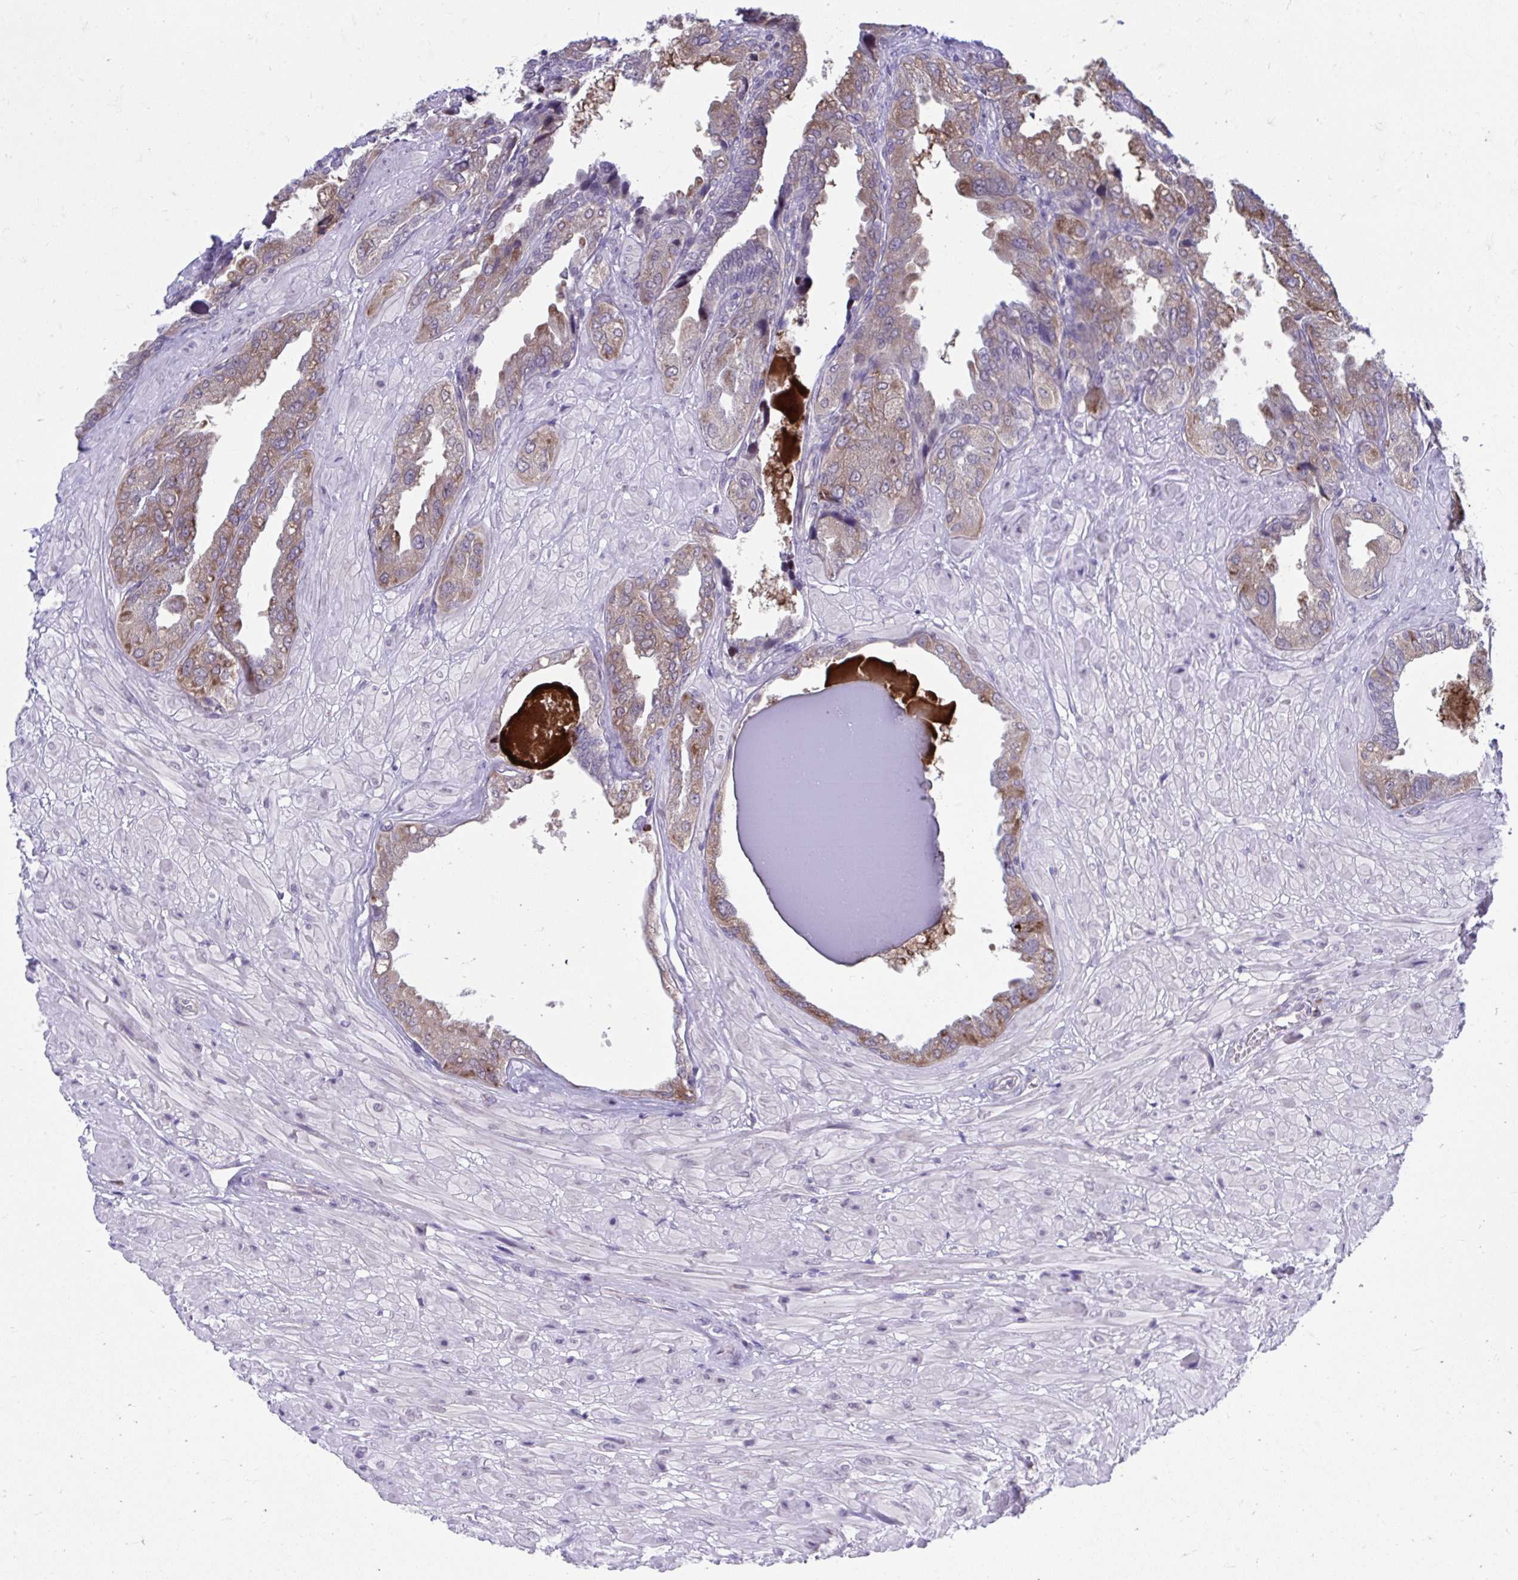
{"staining": {"intensity": "moderate", "quantity": ">75%", "location": "cytoplasmic/membranous"}, "tissue": "seminal vesicle", "cell_type": "Glandular cells", "image_type": "normal", "snomed": [{"axis": "morphology", "description": "Normal tissue, NOS"}, {"axis": "topography", "description": "Seminal veicle"}], "caption": "Immunohistochemical staining of benign seminal vesicle displays >75% levels of moderate cytoplasmic/membranous protein positivity in approximately >75% of glandular cells.", "gene": "SELENON", "patient": {"sex": "male", "age": 55}}